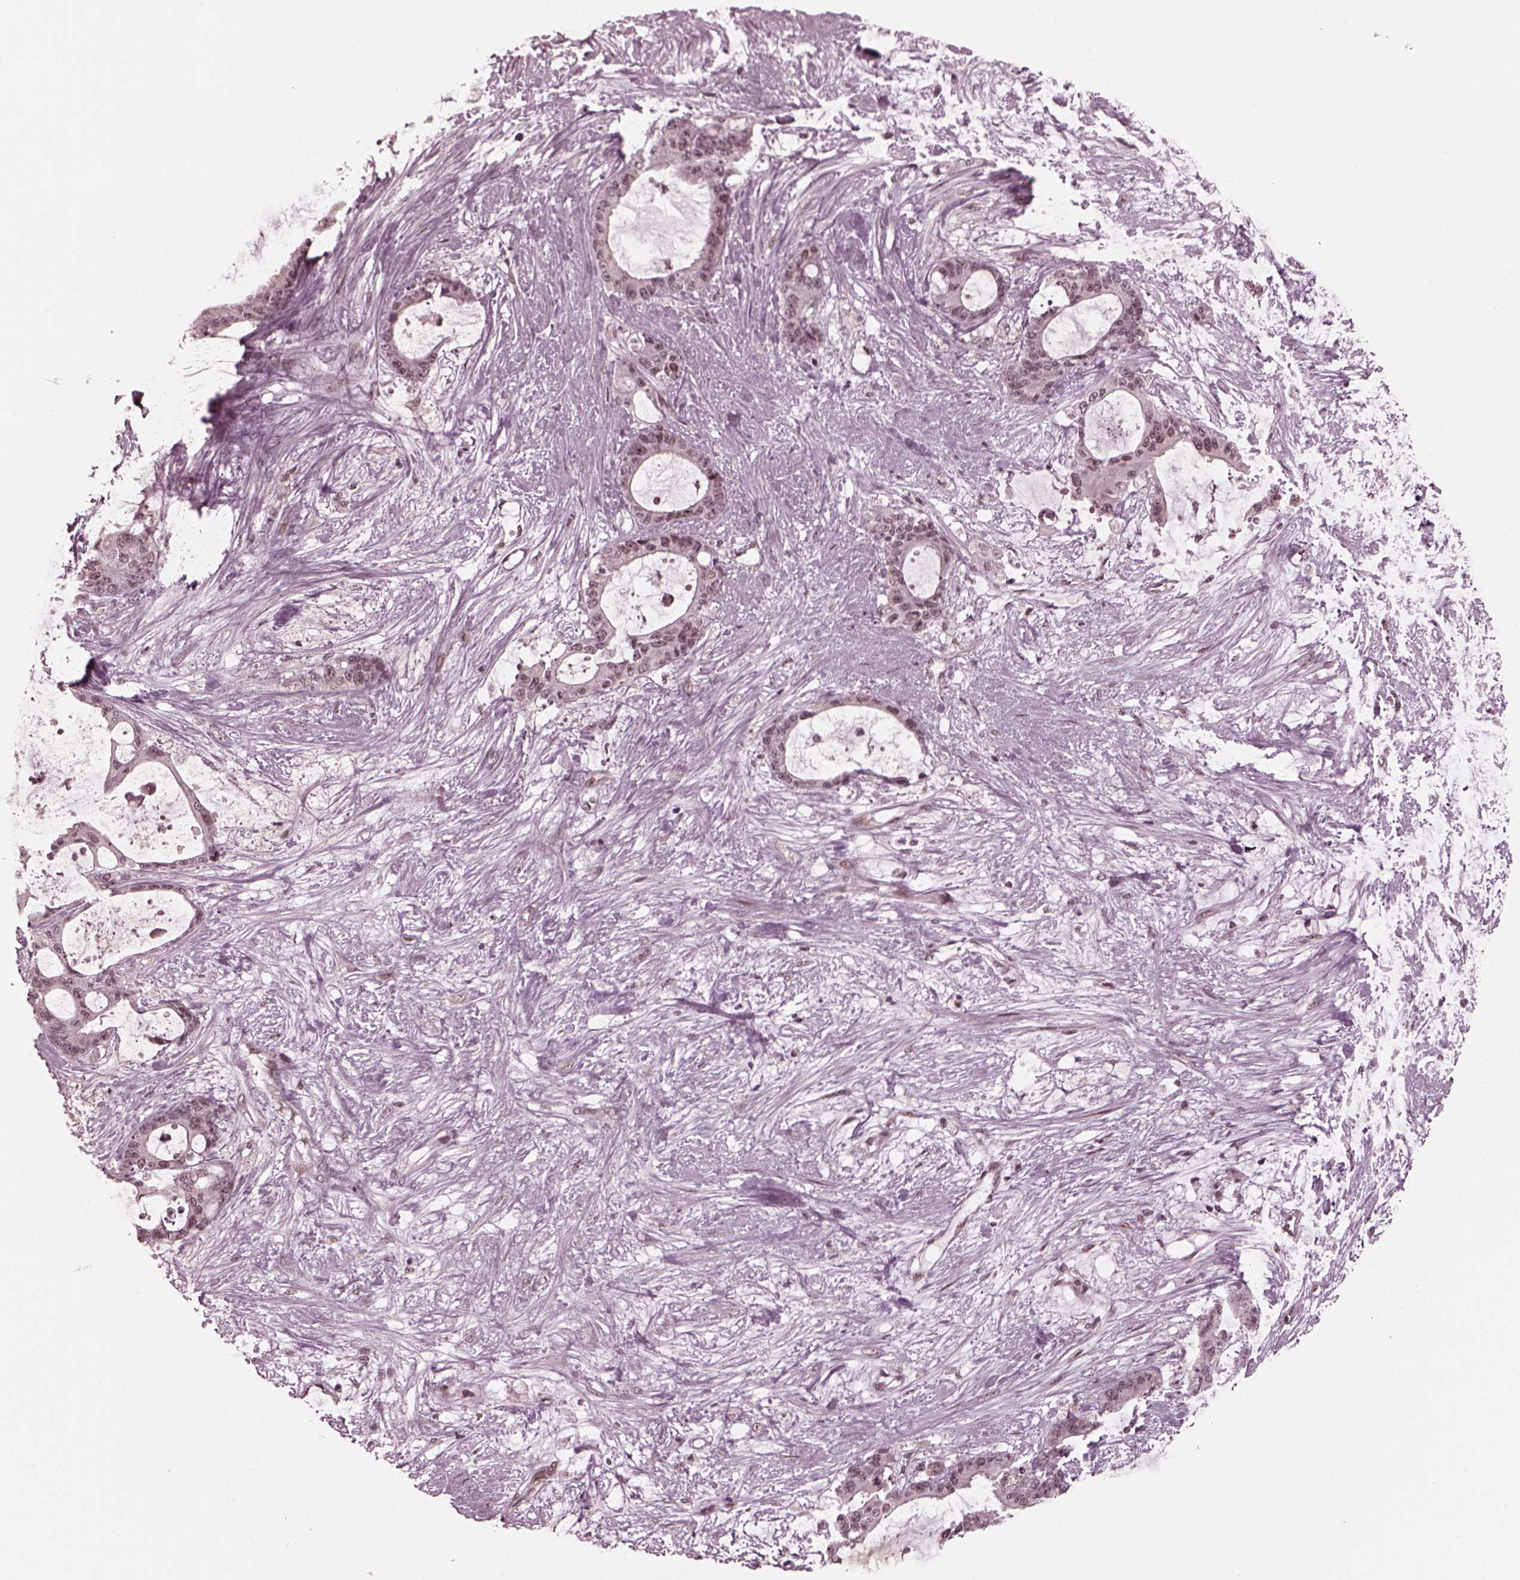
{"staining": {"intensity": "negative", "quantity": "none", "location": "none"}, "tissue": "liver cancer", "cell_type": "Tumor cells", "image_type": "cancer", "snomed": [{"axis": "morphology", "description": "Normal tissue, NOS"}, {"axis": "morphology", "description": "Cholangiocarcinoma"}, {"axis": "topography", "description": "Liver"}, {"axis": "topography", "description": "Peripheral nerve tissue"}], "caption": "Liver cholangiocarcinoma was stained to show a protein in brown. There is no significant staining in tumor cells.", "gene": "TRIB3", "patient": {"sex": "female", "age": 73}}